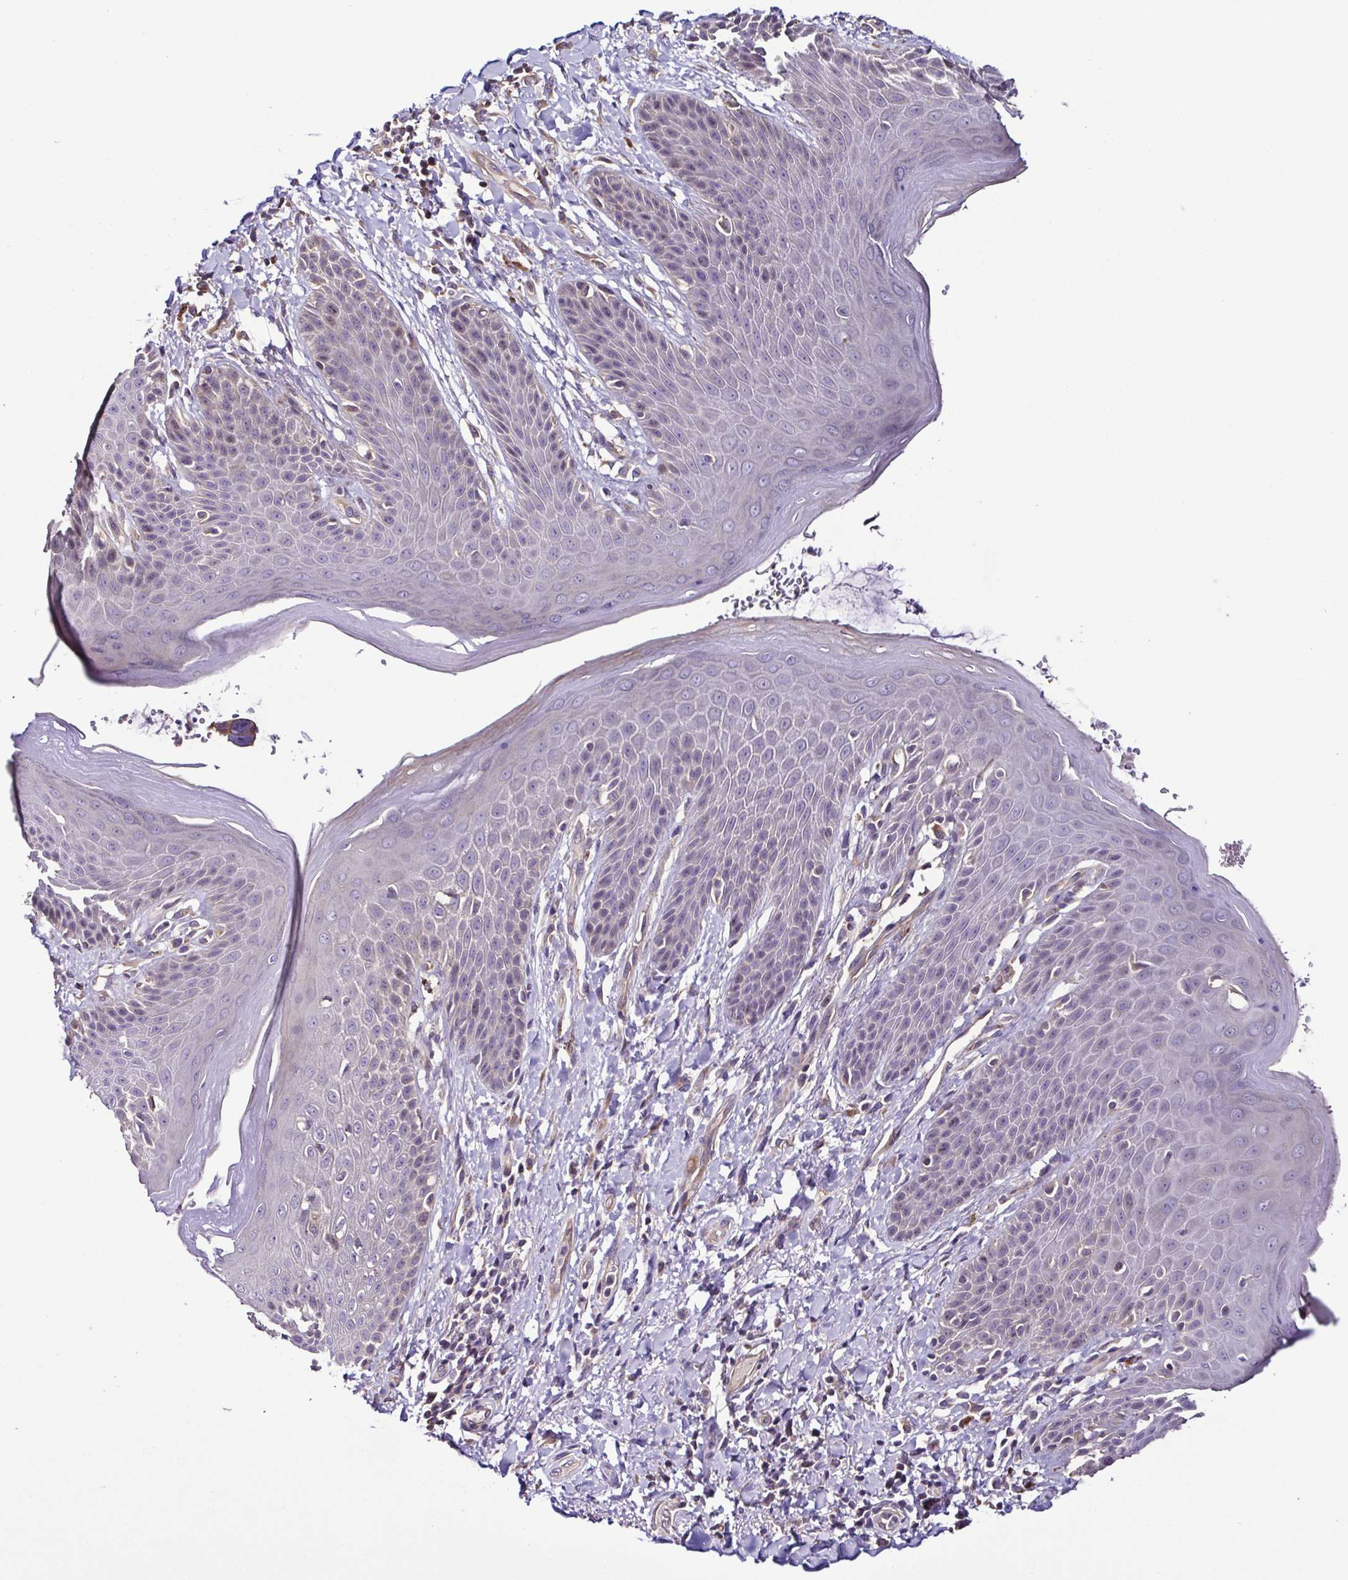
{"staining": {"intensity": "negative", "quantity": "none", "location": "none"}, "tissue": "skin", "cell_type": "Epidermal cells", "image_type": "normal", "snomed": [{"axis": "morphology", "description": "Normal tissue, NOS"}, {"axis": "topography", "description": "Anal"}, {"axis": "topography", "description": "Peripheral nerve tissue"}], "caption": "Immunohistochemistry micrograph of unremarkable skin: skin stained with DAB displays no significant protein expression in epidermal cells. The staining was performed using DAB (3,3'-diaminobenzidine) to visualize the protein expression in brown, while the nuclei were stained in blue with hematoxylin (Magnification: 20x).", "gene": "LMOD2", "patient": {"sex": "male", "age": 51}}